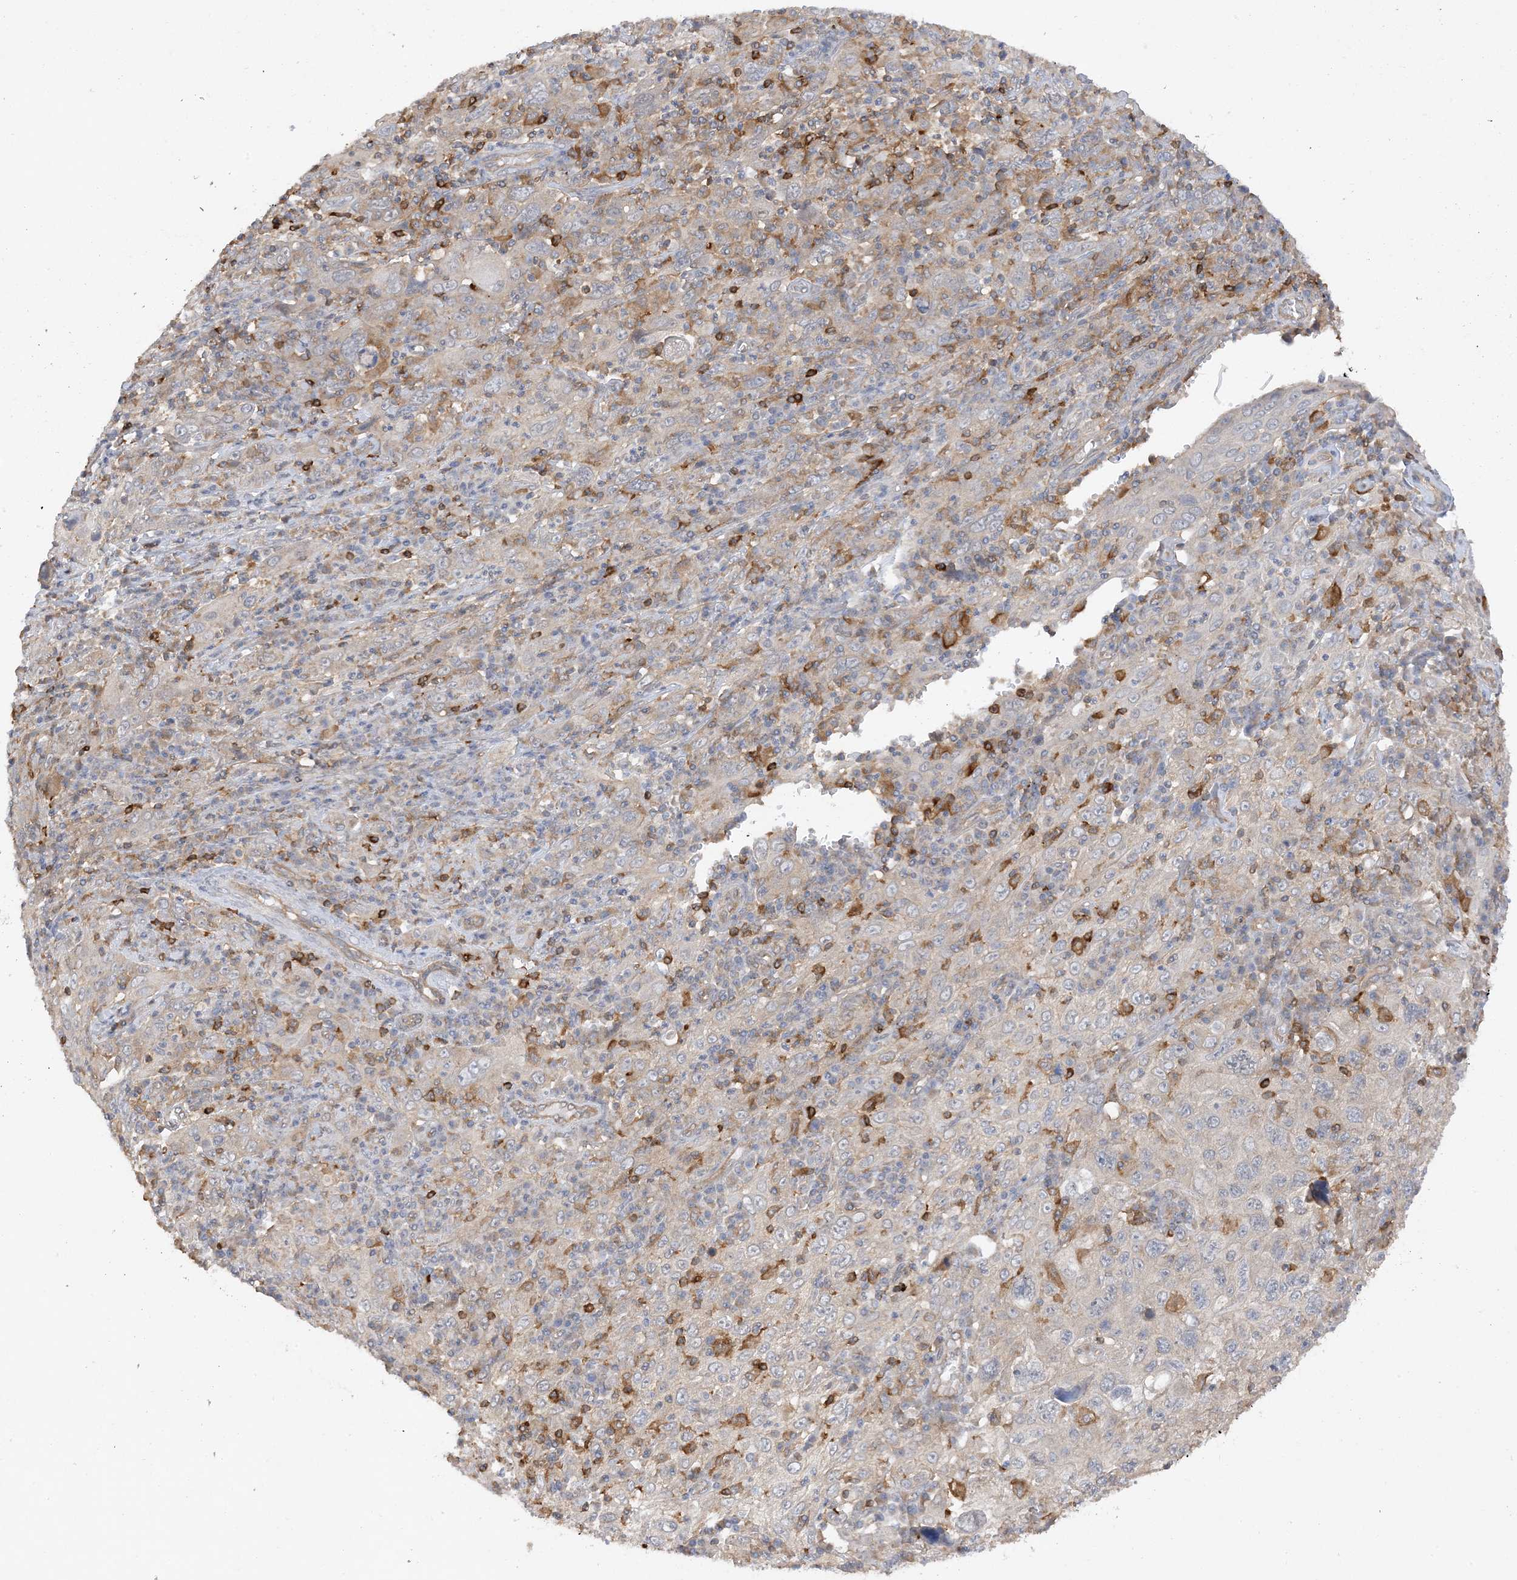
{"staining": {"intensity": "negative", "quantity": "none", "location": "none"}, "tissue": "cervical cancer", "cell_type": "Tumor cells", "image_type": "cancer", "snomed": [{"axis": "morphology", "description": "Squamous cell carcinoma, NOS"}, {"axis": "topography", "description": "Cervix"}], "caption": "The micrograph displays no staining of tumor cells in squamous cell carcinoma (cervical).", "gene": "PHACTR2", "patient": {"sex": "female", "age": 46}}